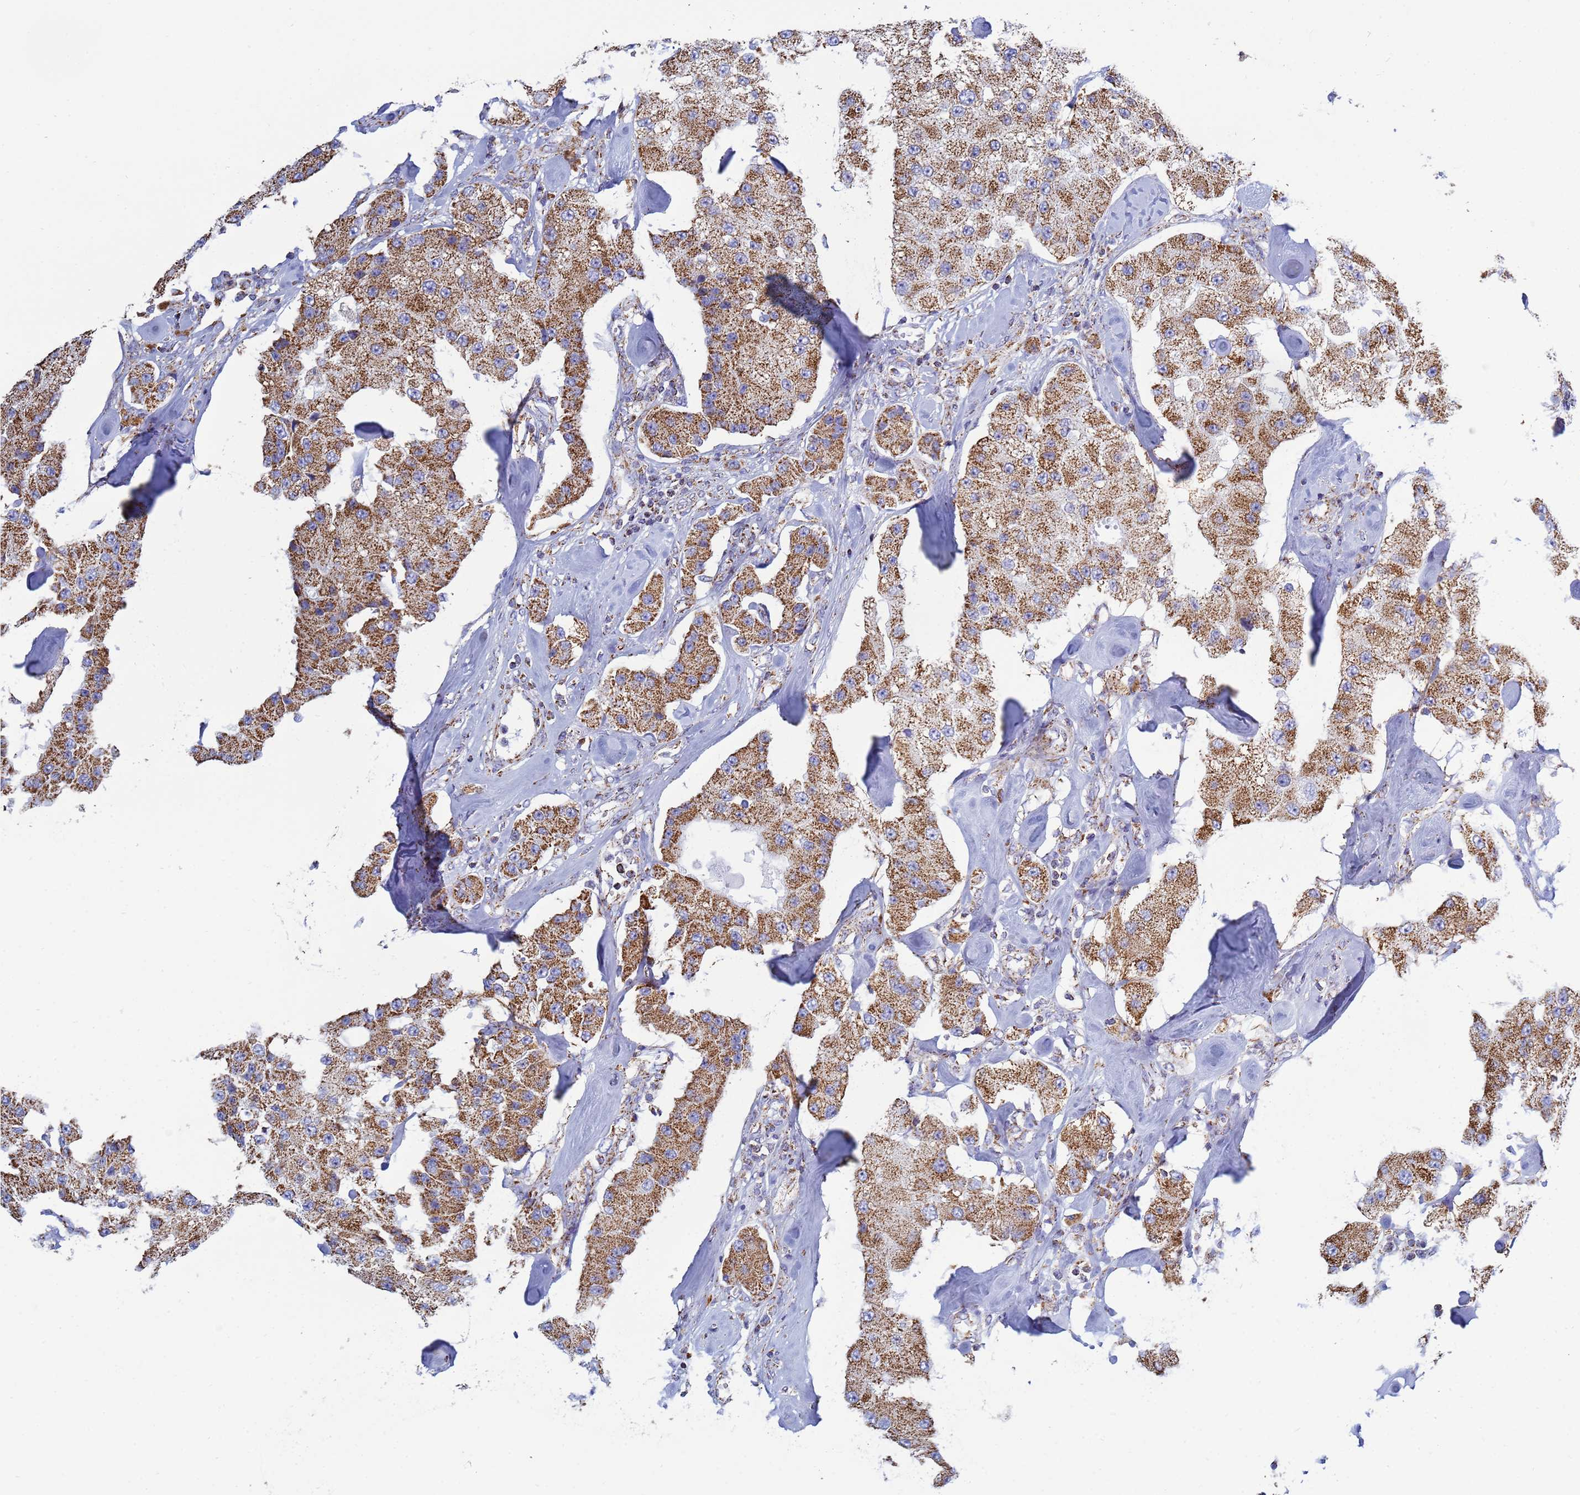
{"staining": {"intensity": "strong", "quantity": ">75%", "location": "cytoplasmic/membranous"}, "tissue": "carcinoid", "cell_type": "Tumor cells", "image_type": "cancer", "snomed": [{"axis": "morphology", "description": "Carcinoid, malignant, NOS"}, {"axis": "topography", "description": "Pancreas"}], "caption": "A photomicrograph of malignant carcinoid stained for a protein demonstrates strong cytoplasmic/membranous brown staining in tumor cells.", "gene": "COQ4", "patient": {"sex": "male", "age": 41}}